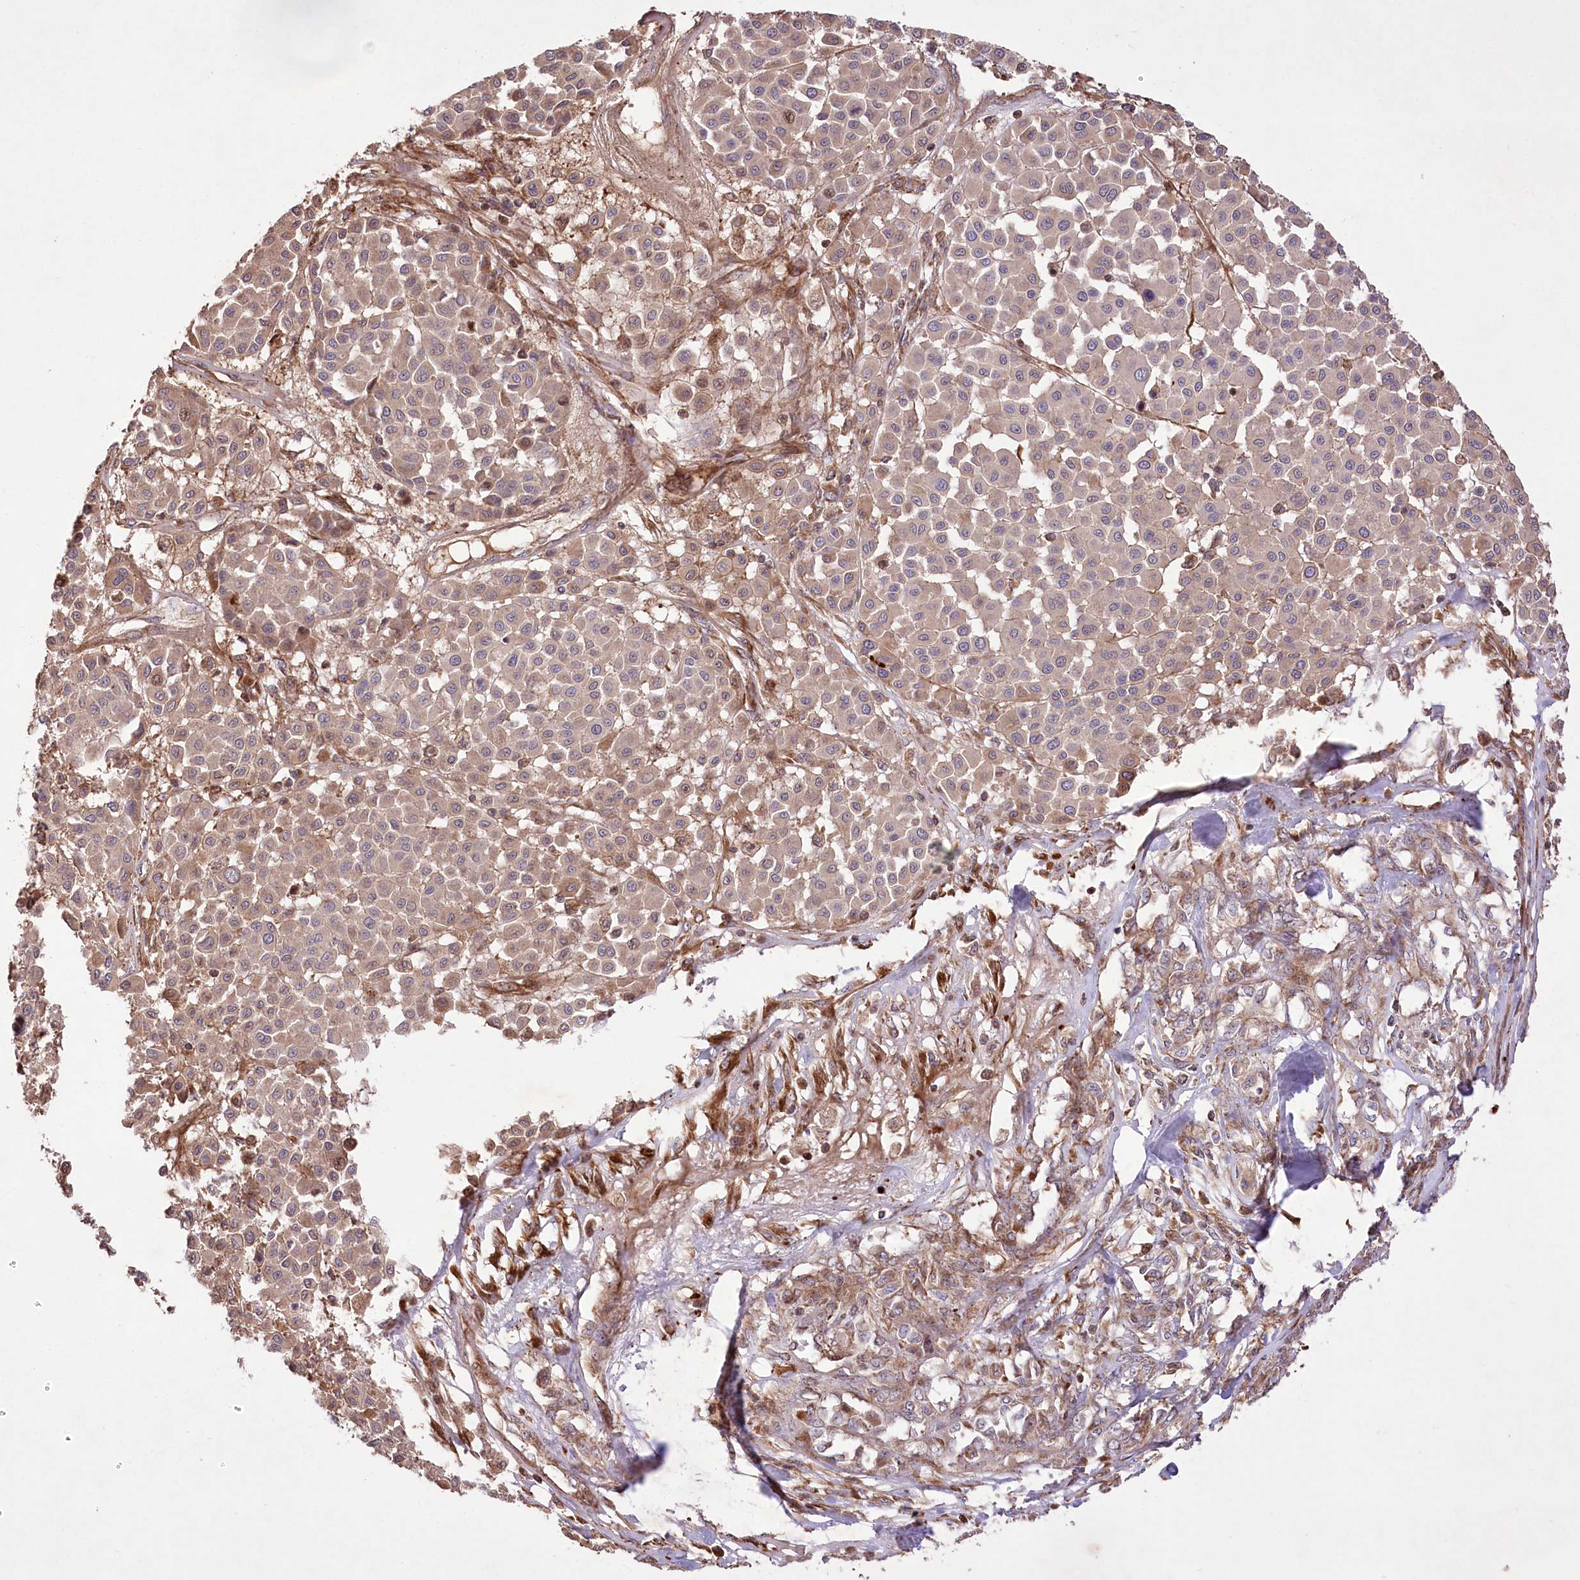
{"staining": {"intensity": "weak", "quantity": ">75%", "location": "cytoplasmic/membranous"}, "tissue": "melanoma", "cell_type": "Tumor cells", "image_type": "cancer", "snomed": [{"axis": "morphology", "description": "Malignant melanoma, Metastatic site"}, {"axis": "topography", "description": "Soft tissue"}], "caption": "An image showing weak cytoplasmic/membranous expression in approximately >75% of tumor cells in malignant melanoma (metastatic site), as visualized by brown immunohistochemical staining.", "gene": "RNF24", "patient": {"sex": "male", "age": 41}}